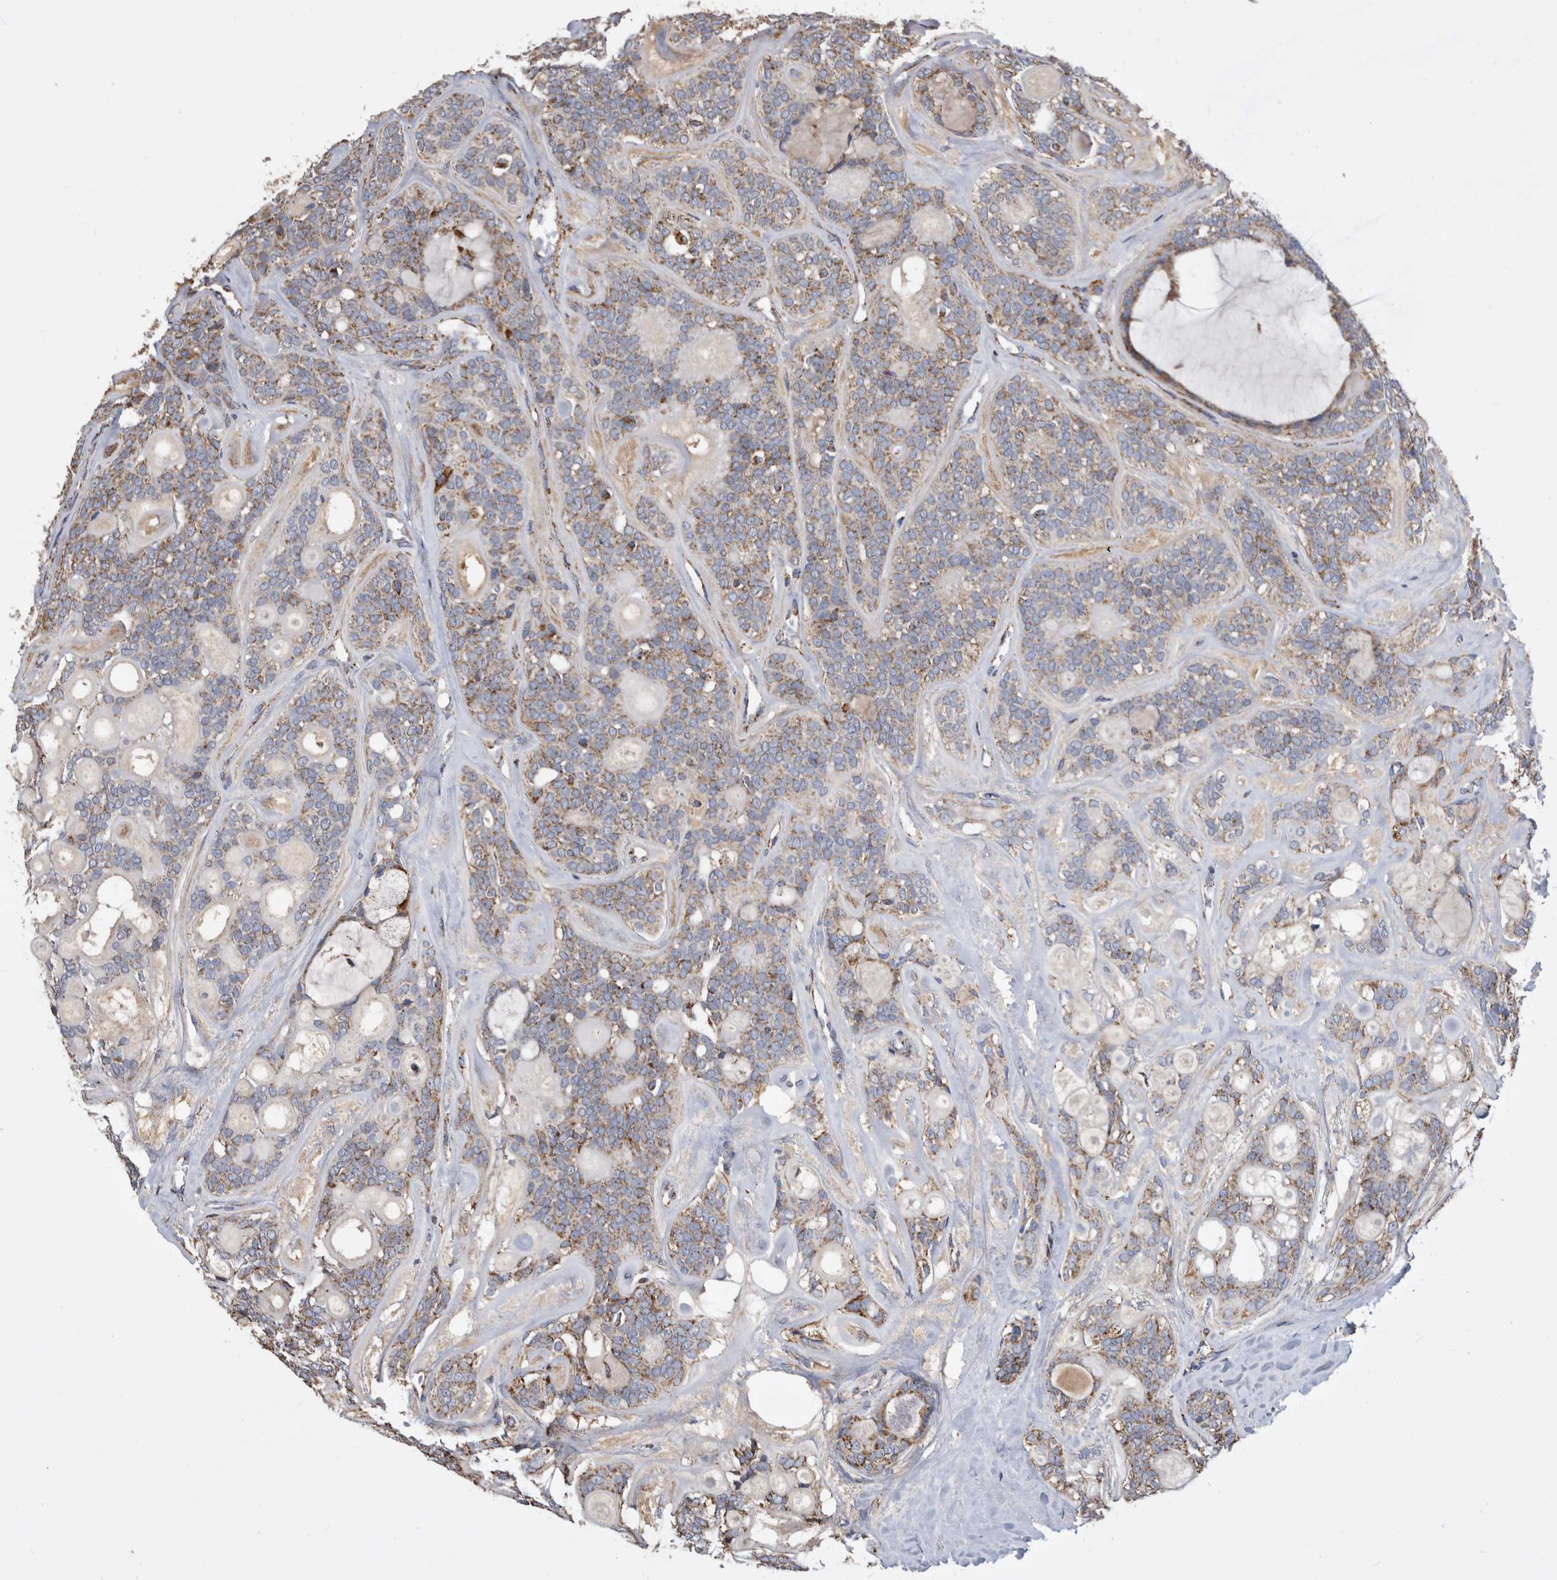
{"staining": {"intensity": "moderate", "quantity": "25%-75%", "location": "cytoplasmic/membranous"}, "tissue": "head and neck cancer", "cell_type": "Tumor cells", "image_type": "cancer", "snomed": [{"axis": "morphology", "description": "Adenocarcinoma, NOS"}, {"axis": "topography", "description": "Head-Neck"}], "caption": "Protein staining of head and neck cancer tissue shows moderate cytoplasmic/membranous expression in approximately 25%-75% of tumor cells.", "gene": "WFDC1", "patient": {"sex": "male", "age": 66}}